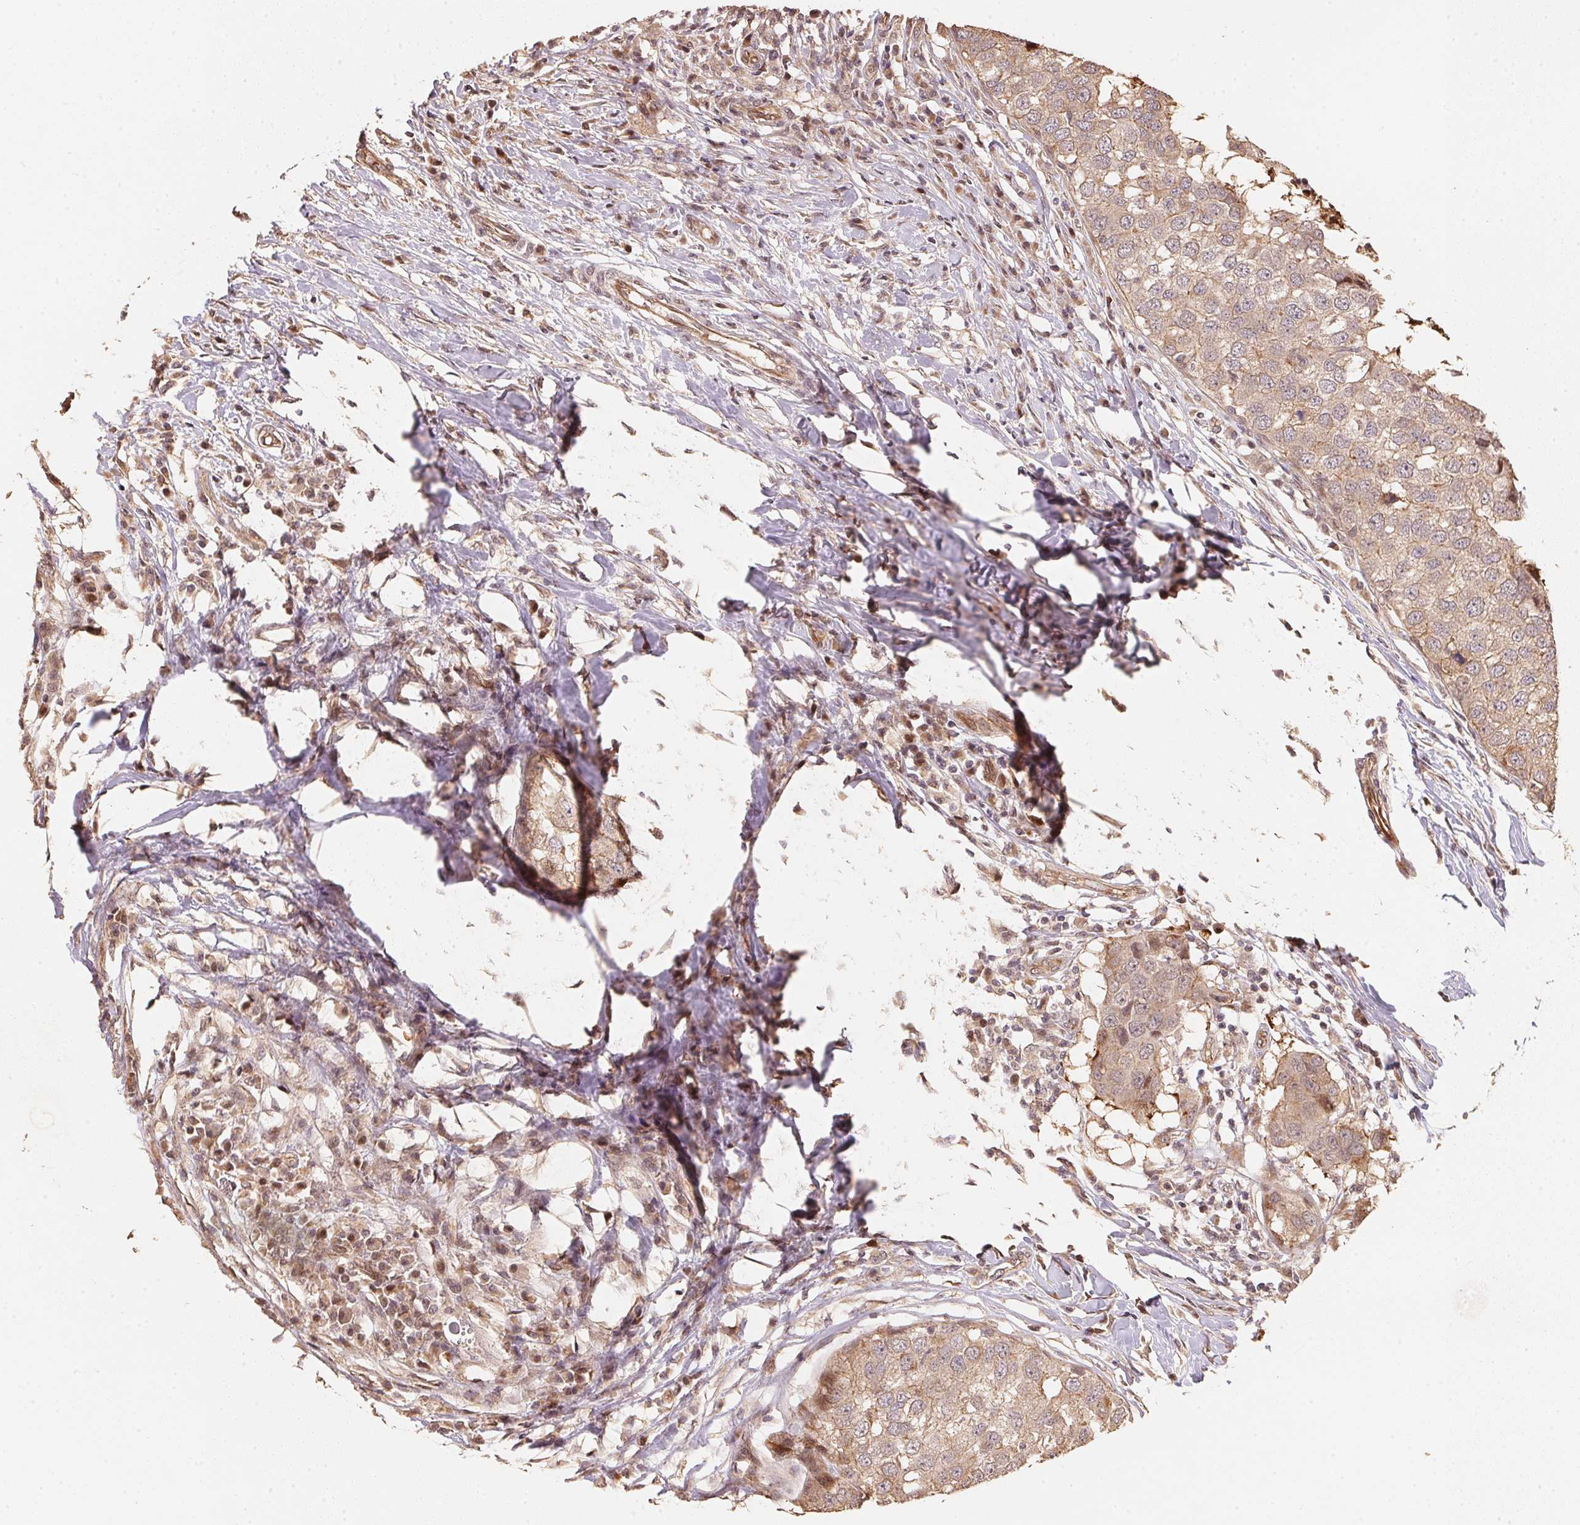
{"staining": {"intensity": "weak", "quantity": ">75%", "location": "cytoplasmic/membranous"}, "tissue": "breast cancer", "cell_type": "Tumor cells", "image_type": "cancer", "snomed": [{"axis": "morphology", "description": "Duct carcinoma"}, {"axis": "topography", "description": "Breast"}], "caption": "About >75% of tumor cells in breast infiltrating ductal carcinoma exhibit weak cytoplasmic/membranous protein staining as visualized by brown immunohistochemical staining.", "gene": "TMEM222", "patient": {"sex": "female", "age": 27}}